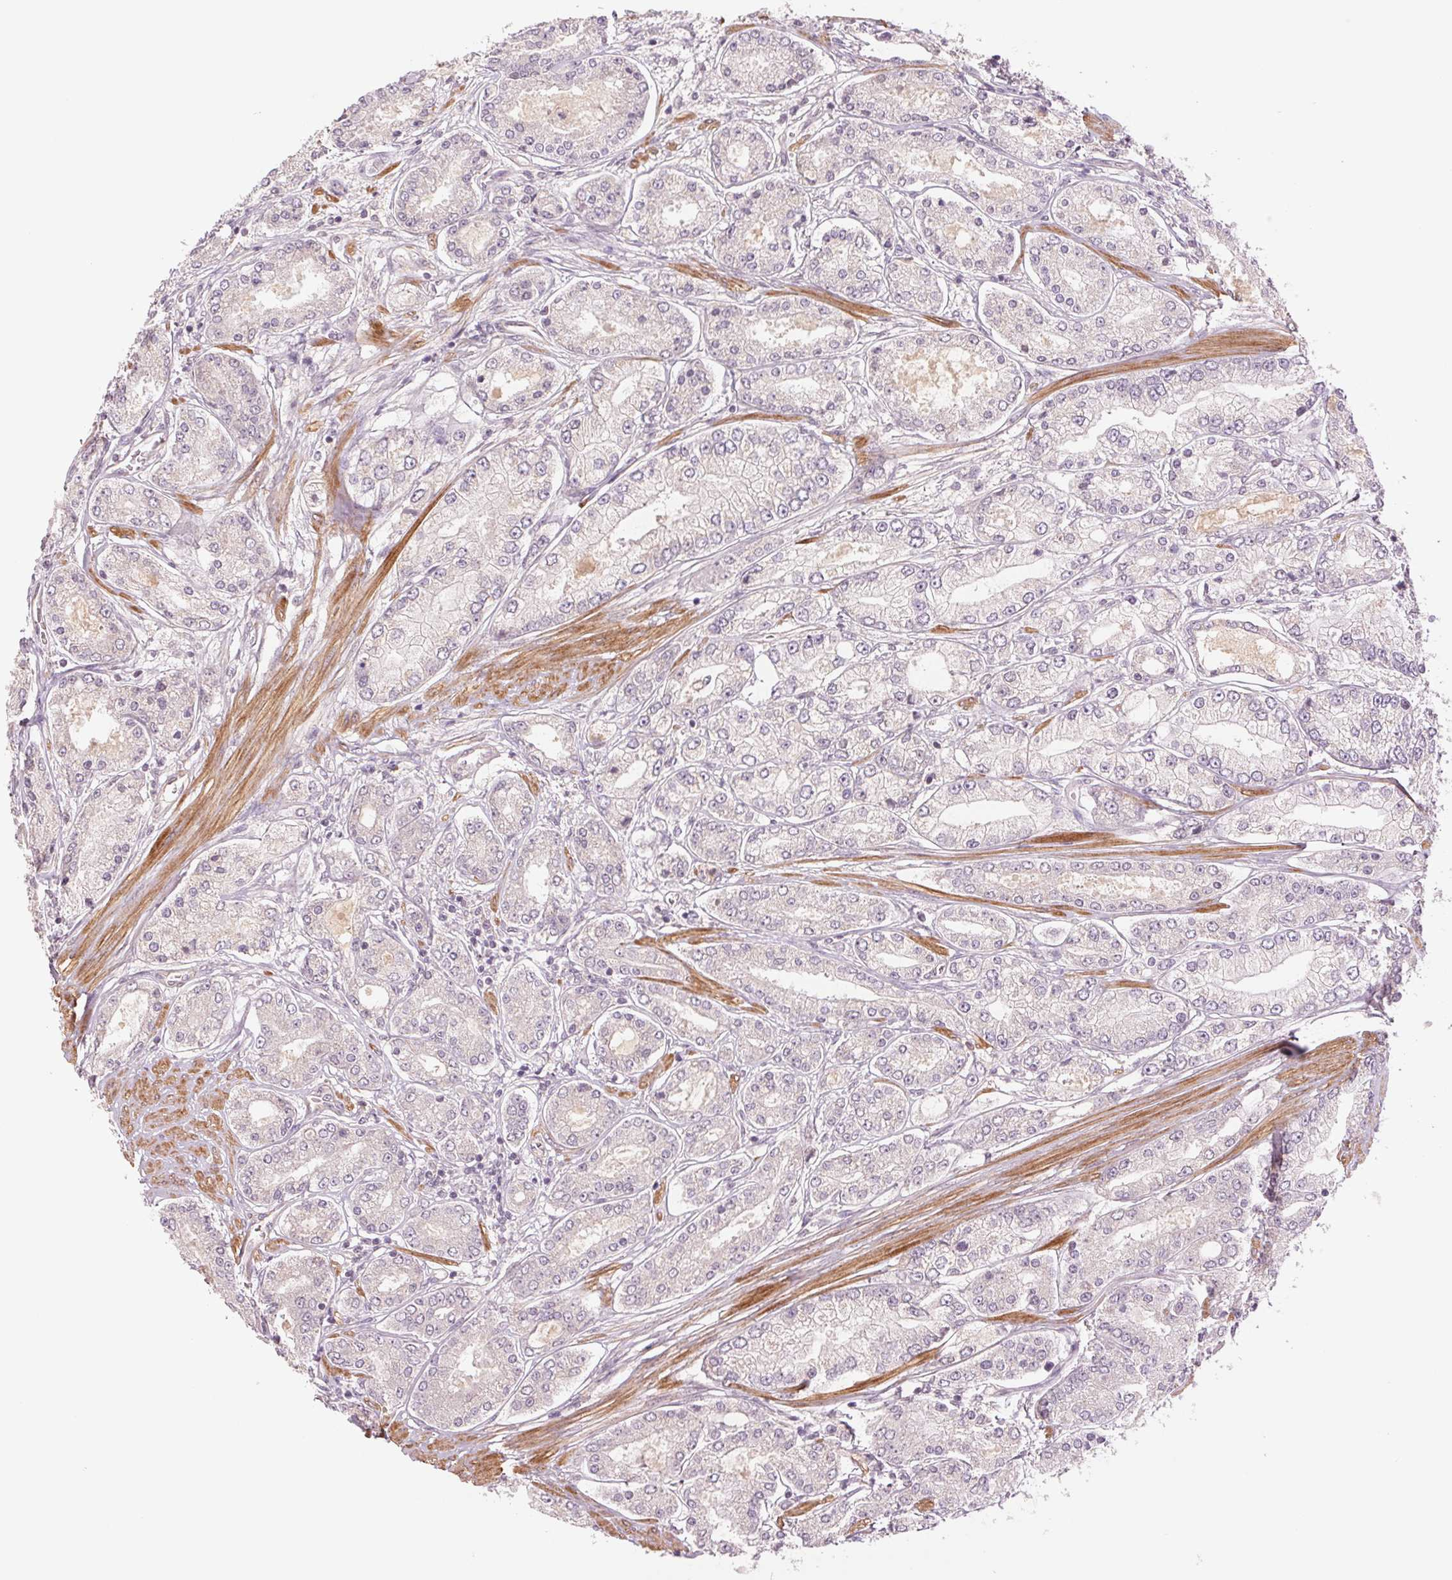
{"staining": {"intensity": "negative", "quantity": "none", "location": "none"}, "tissue": "prostate cancer", "cell_type": "Tumor cells", "image_type": "cancer", "snomed": [{"axis": "morphology", "description": "Adenocarcinoma, High grade"}, {"axis": "topography", "description": "Prostate"}], "caption": "IHC photomicrograph of neoplastic tissue: prostate high-grade adenocarcinoma stained with DAB displays no significant protein staining in tumor cells.", "gene": "PPIA", "patient": {"sex": "male", "age": 66}}